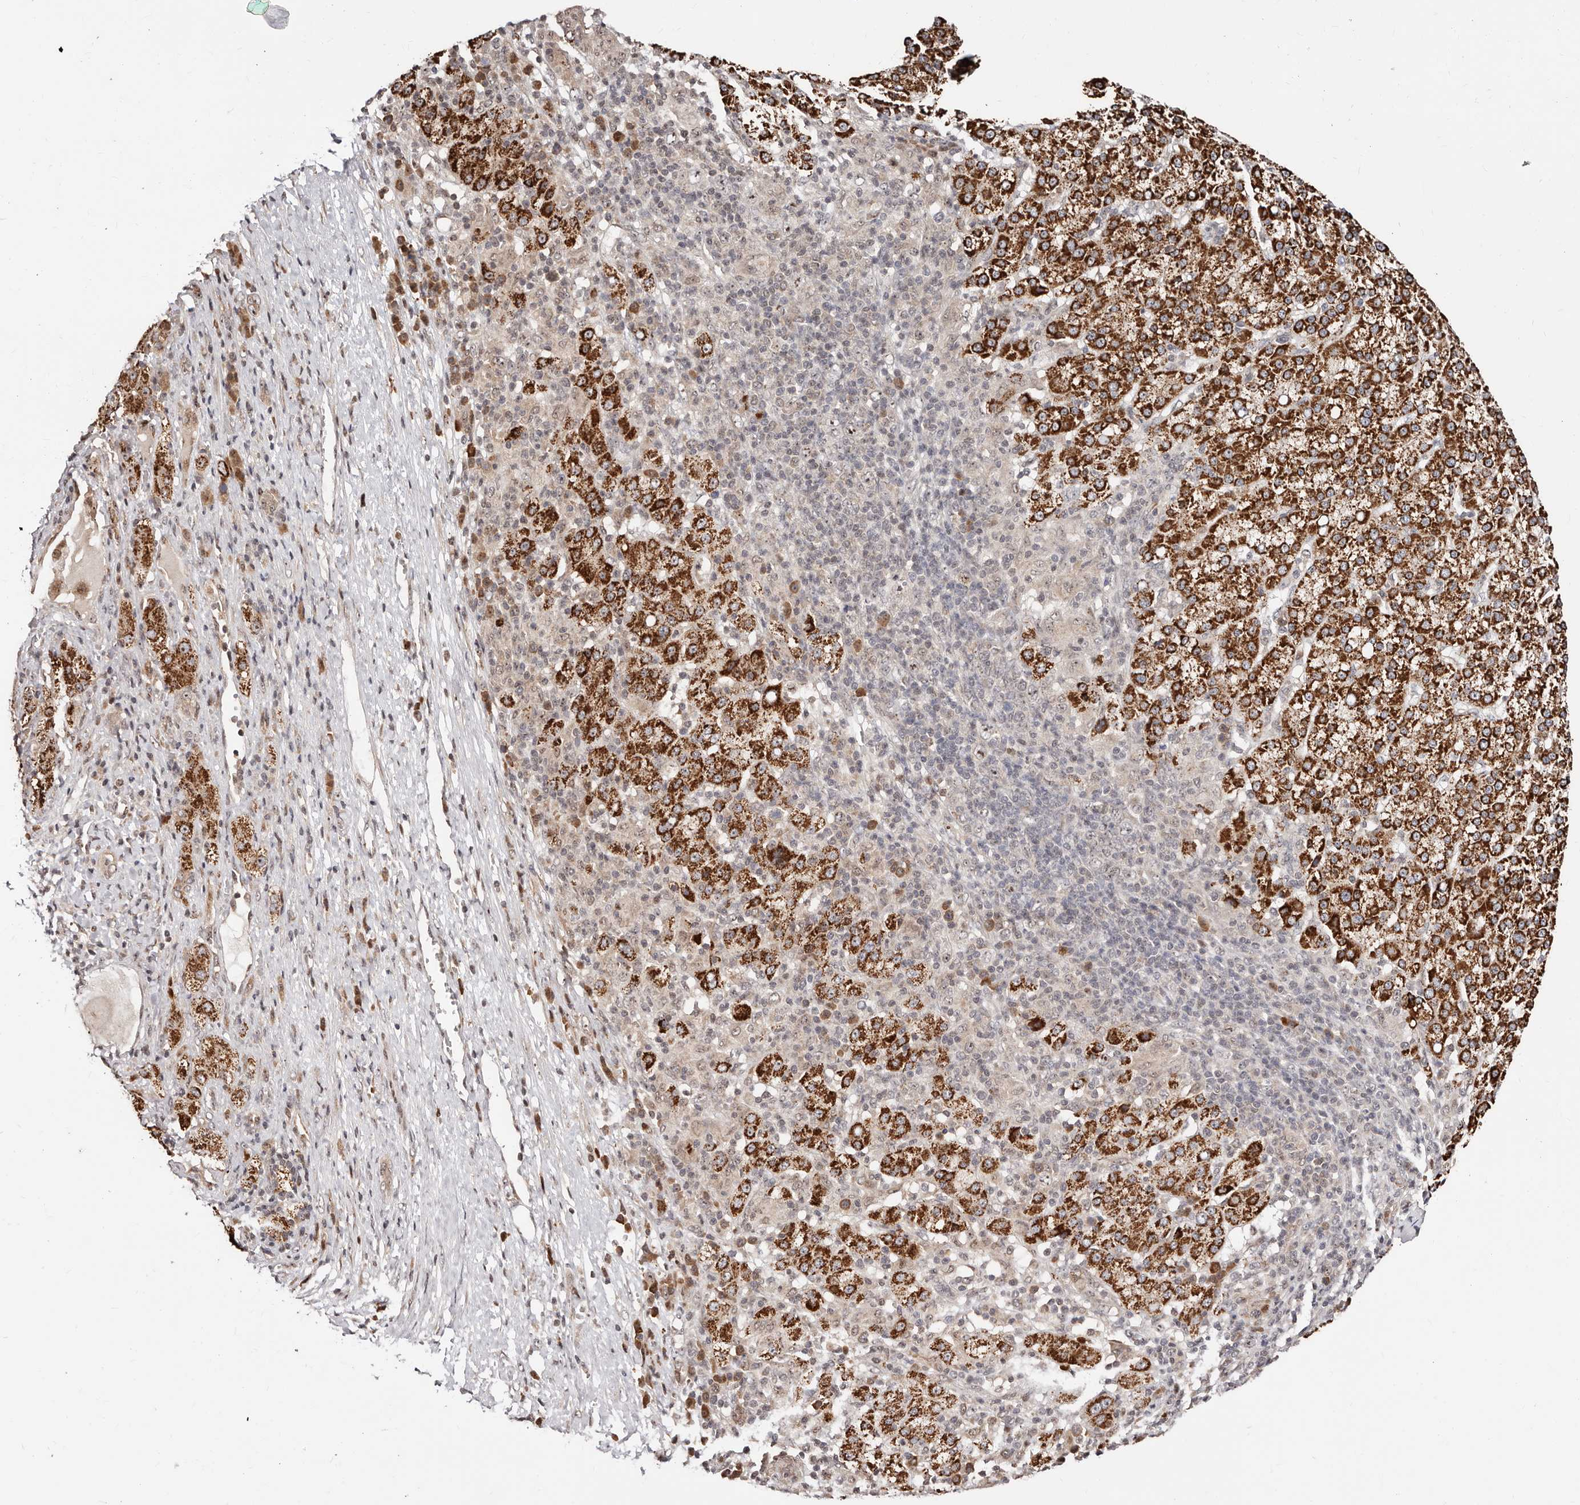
{"staining": {"intensity": "strong", "quantity": ">75%", "location": "cytoplasmic/membranous"}, "tissue": "liver cancer", "cell_type": "Tumor cells", "image_type": "cancer", "snomed": [{"axis": "morphology", "description": "Carcinoma, Hepatocellular, NOS"}, {"axis": "topography", "description": "Liver"}], "caption": "Liver hepatocellular carcinoma stained with immunohistochemistry reveals strong cytoplasmic/membranous expression in about >75% of tumor cells. (DAB (3,3'-diaminobenzidine) = brown stain, brightfield microscopy at high magnification).", "gene": "APOL6", "patient": {"sex": "female", "age": 58}}